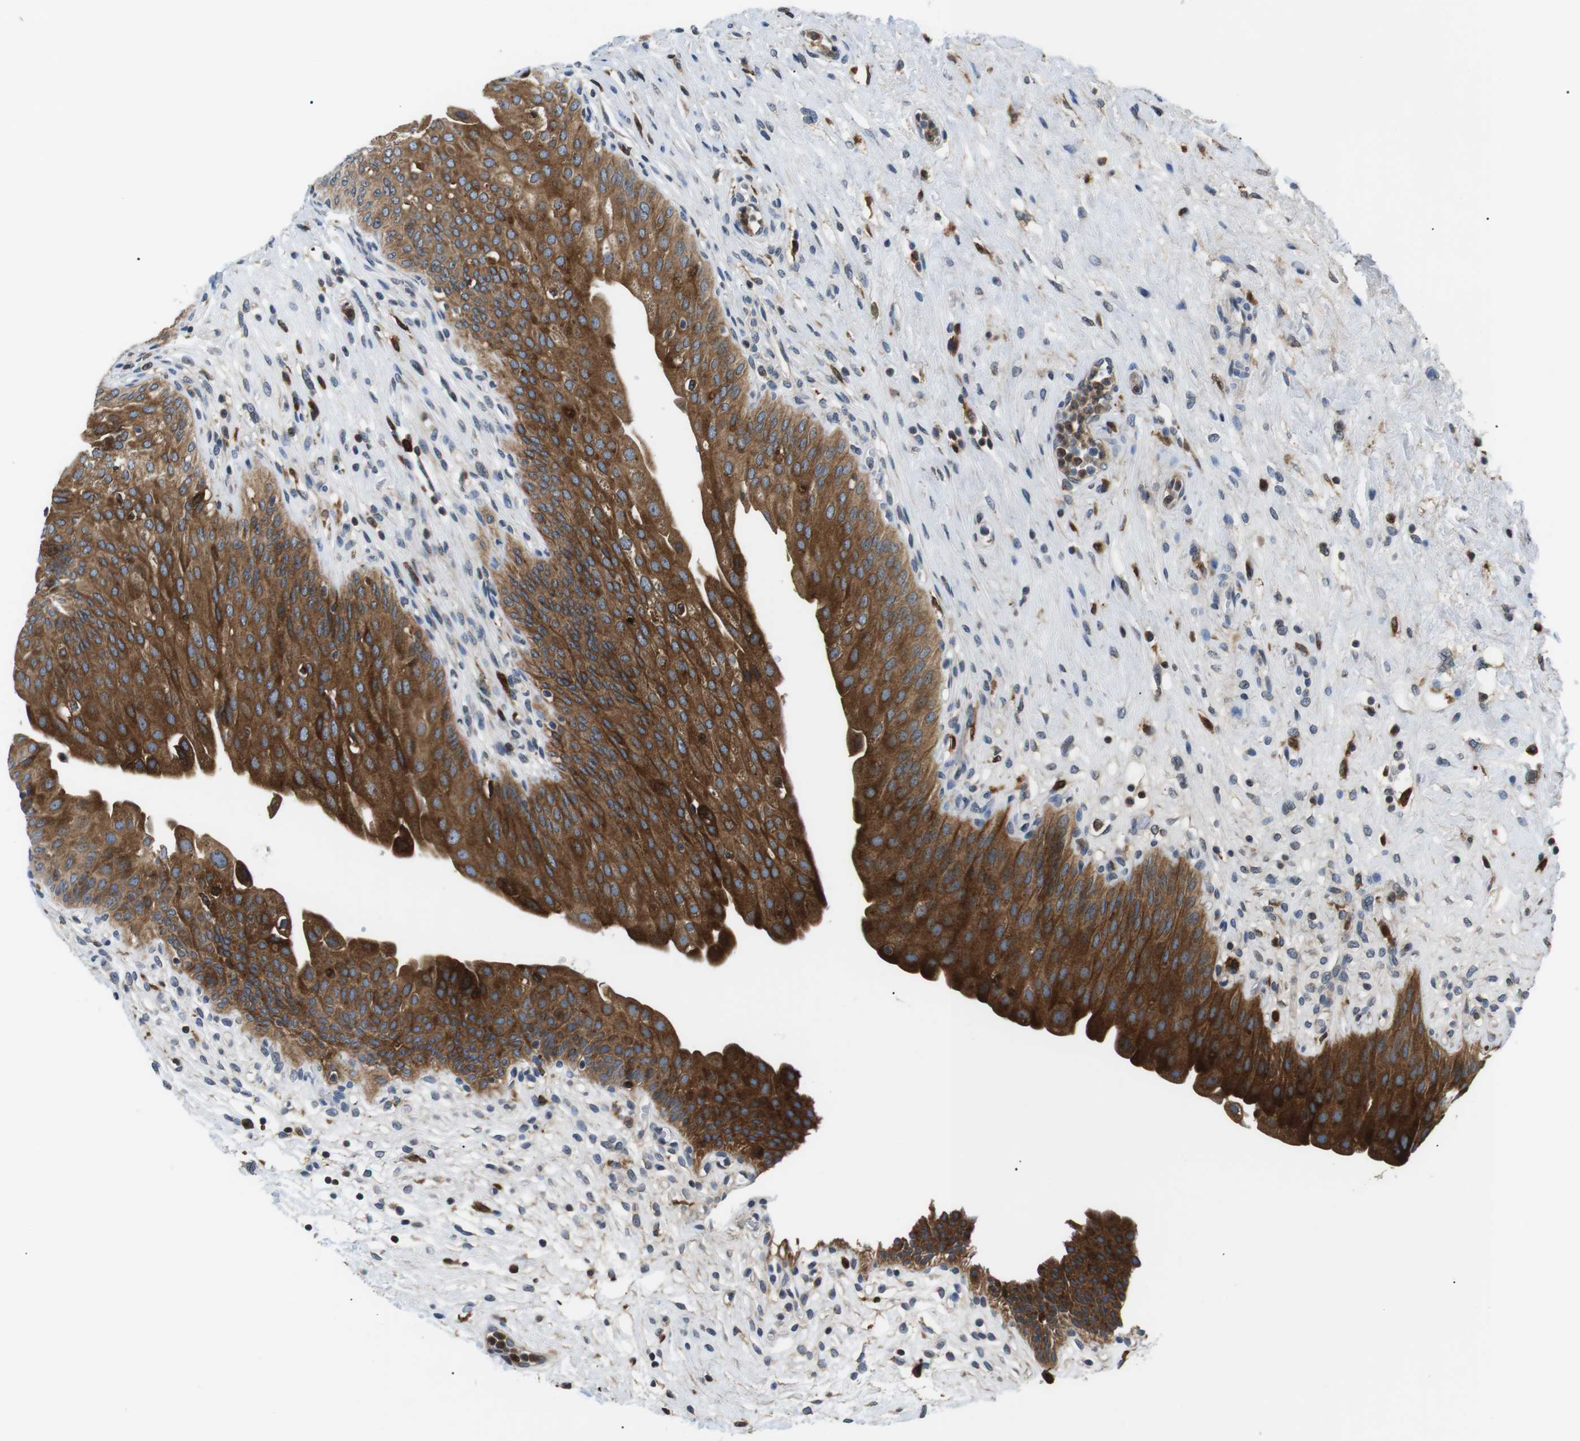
{"staining": {"intensity": "strong", "quantity": ">75%", "location": "cytoplasmic/membranous"}, "tissue": "urinary bladder", "cell_type": "Urothelial cells", "image_type": "normal", "snomed": [{"axis": "morphology", "description": "Normal tissue, NOS"}, {"axis": "topography", "description": "Urinary bladder"}], "caption": "A brown stain labels strong cytoplasmic/membranous staining of a protein in urothelial cells of unremarkable urinary bladder.", "gene": "RAB9A", "patient": {"sex": "male", "age": 46}}